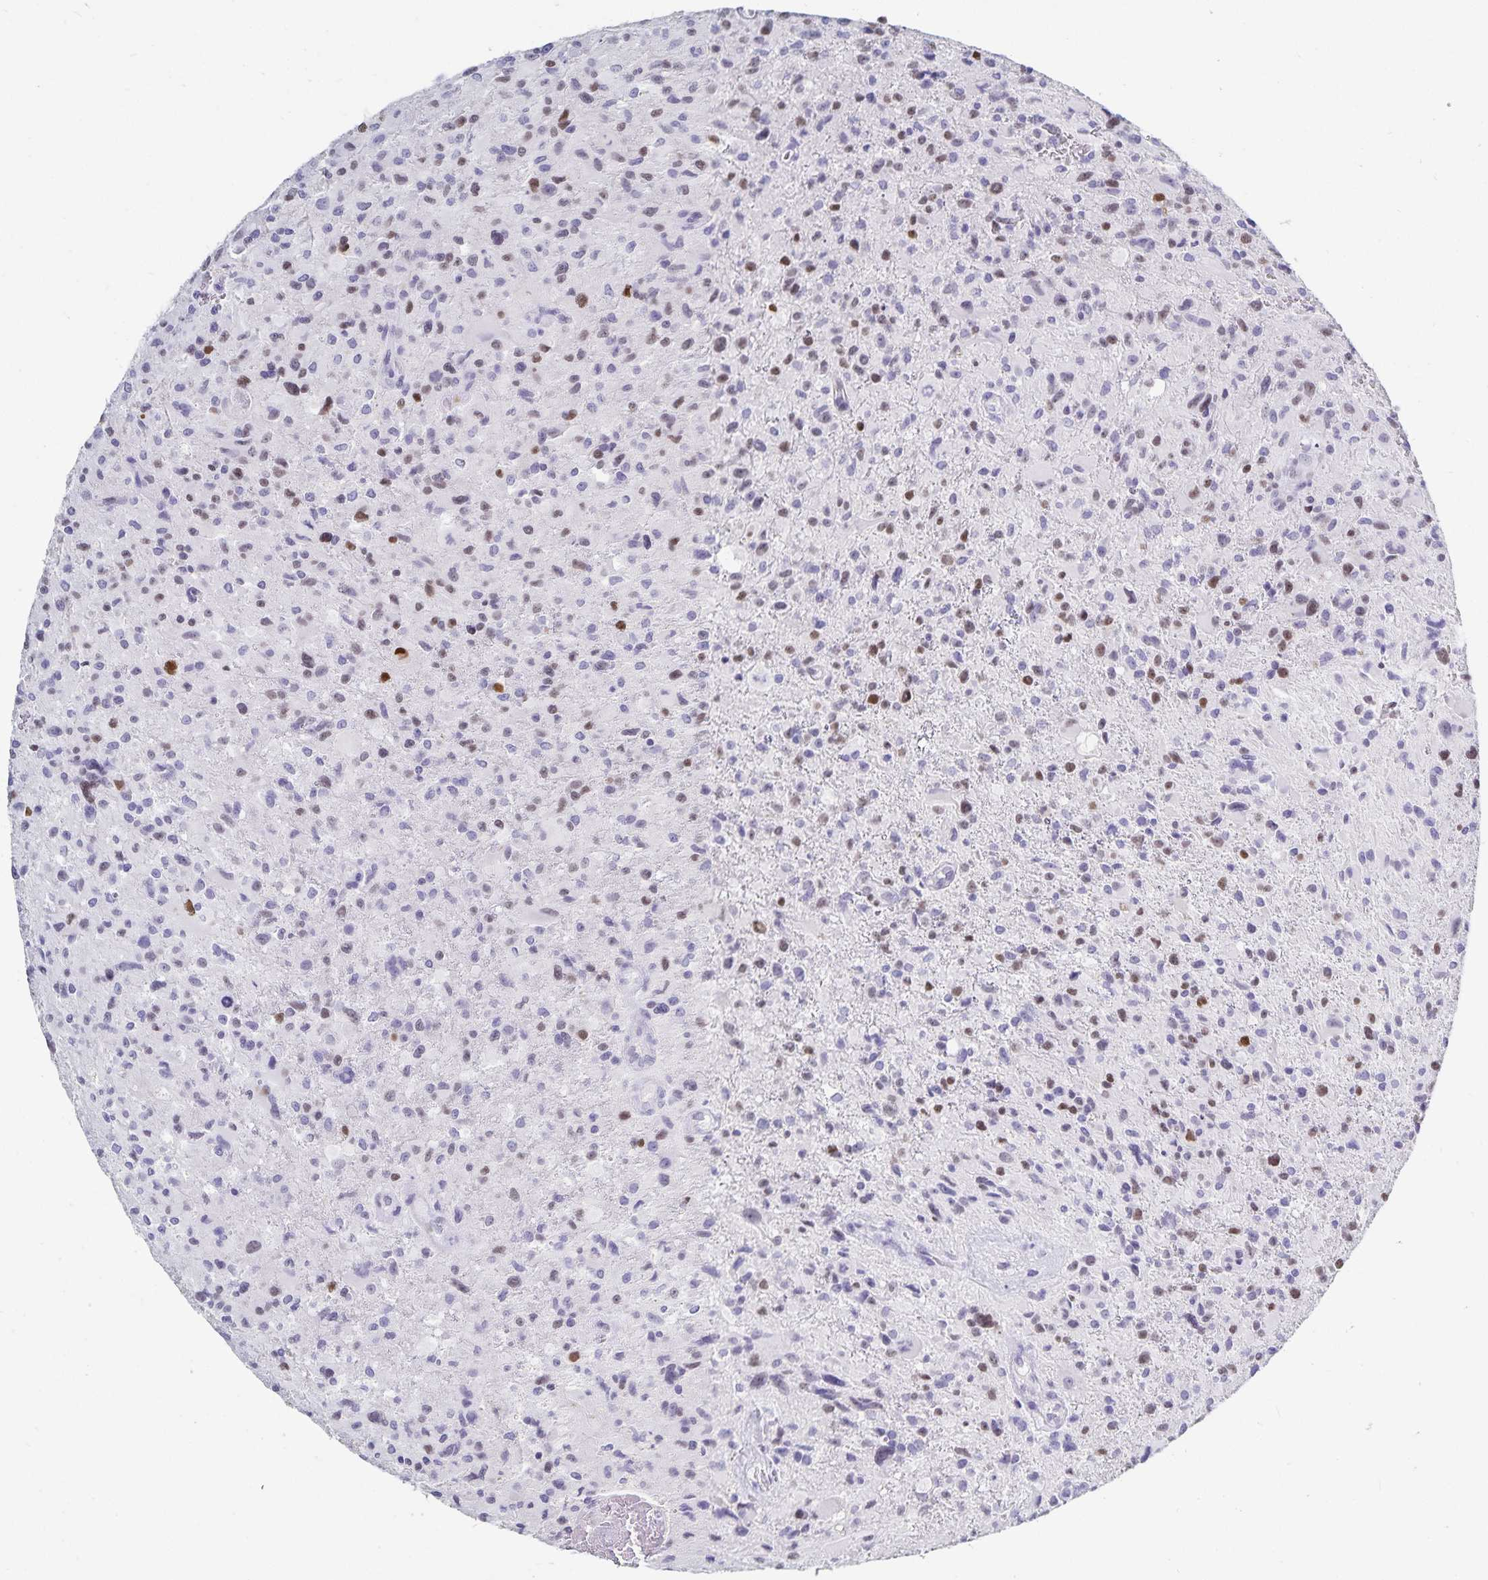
{"staining": {"intensity": "moderate", "quantity": "<25%", "location": "nuclear"}, "tissue": "glioma", "cell_type": "Tumor cells", "image_type": "cancer", "snomed": [{"axis": "morphology", "description": "Glioma, malignant, High grade"}, {"axis": "topography", "description": "Brain"}], "caption": "Brown immunohistochemical staining in human glioma demonstrates moderate nuclear expression in approximately <25% of tumor cells. The staining was performed using DAB (3,3'-diaminobenzidine) to visualize the protein expression in brown, while the nuclei were stained in blue with hematoxylin (Magnification: 20x).", "gene": "HMGB3", "patient": {"sex": "male", "age": 63}}